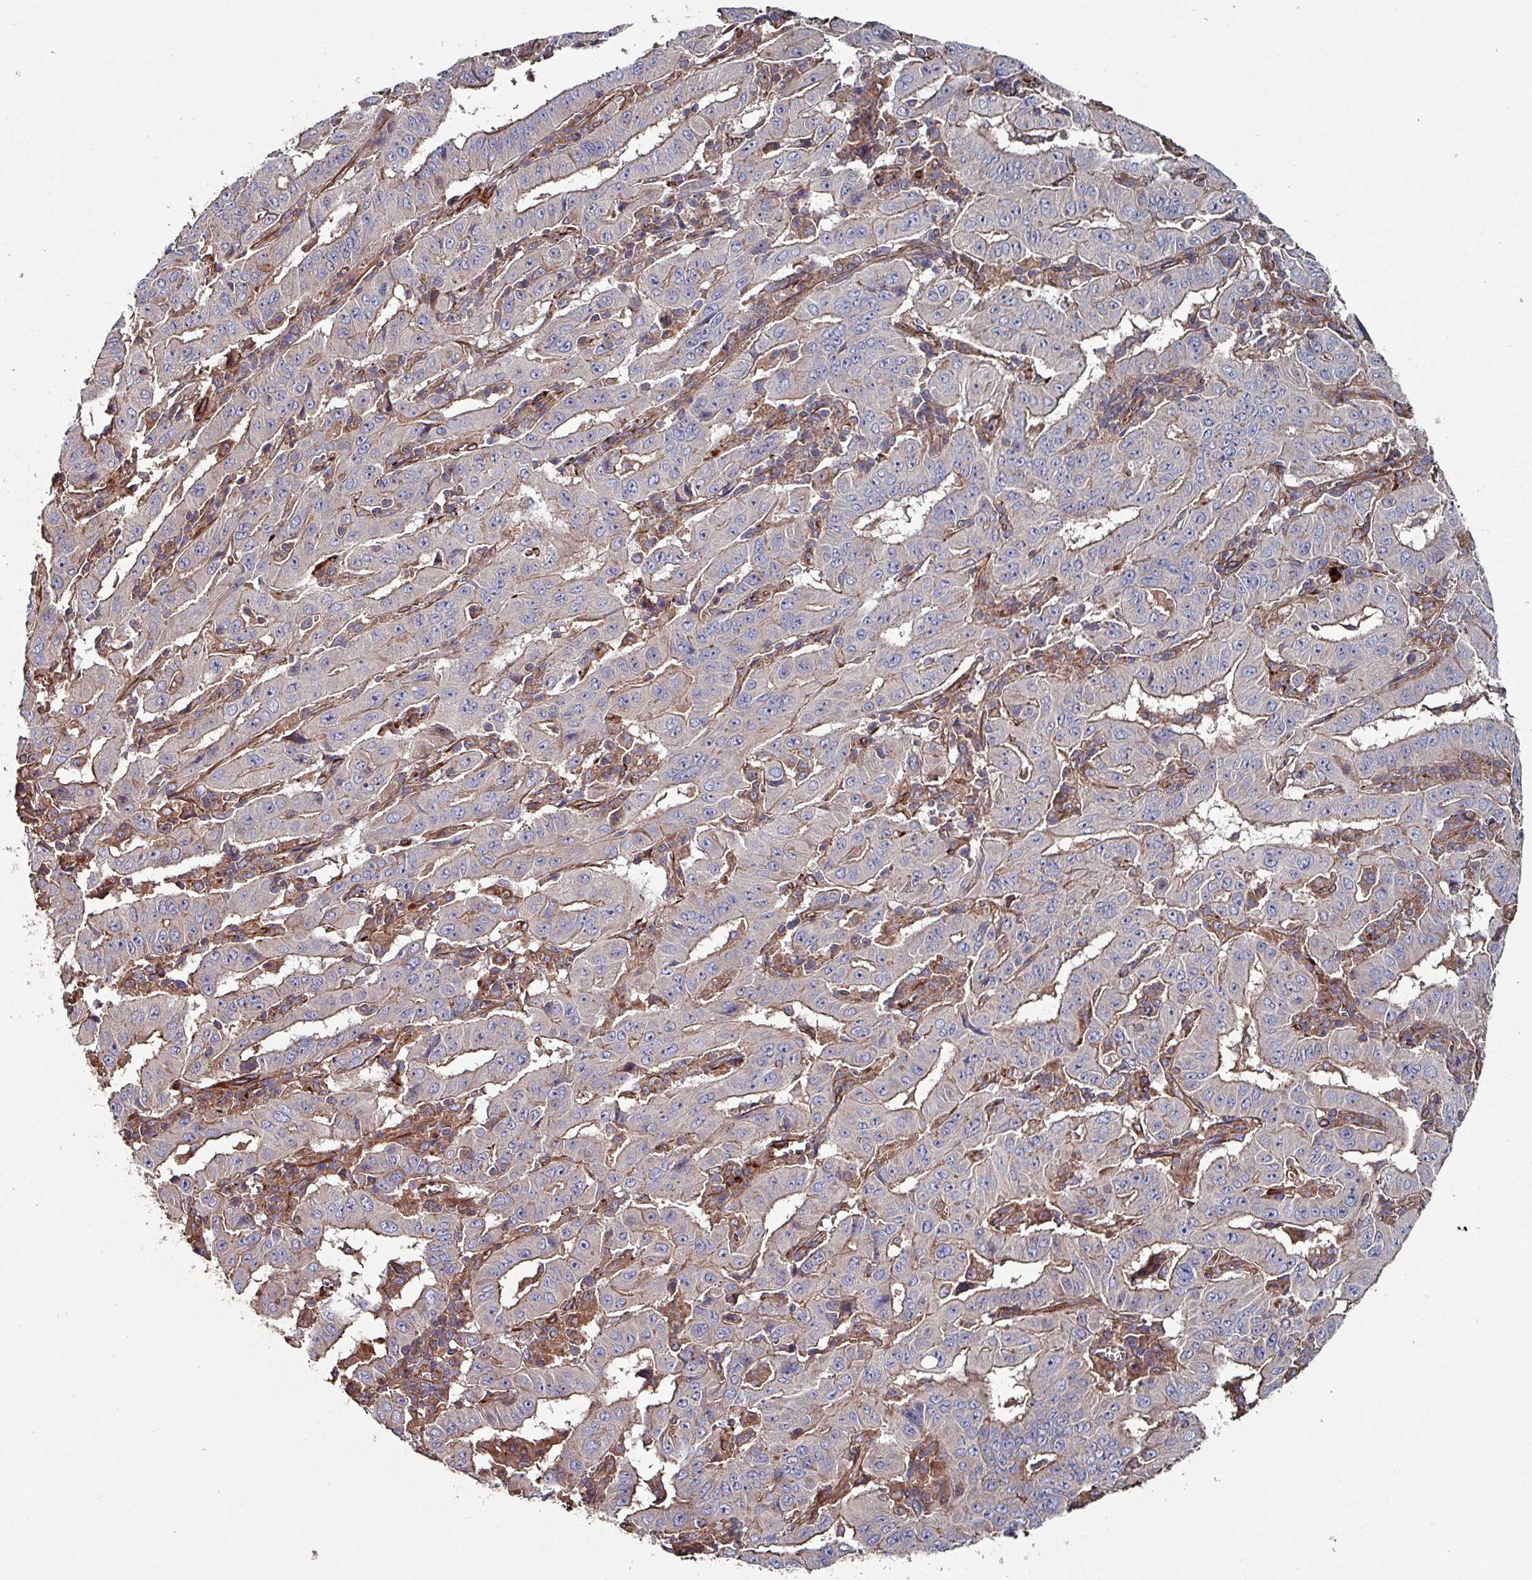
{"staining": {"intensity": "weak", "quantity": "25%-75%", "location": "cytoplasmic/membranous"}, "tissue": "pancreatic cancer", "cell_type": "Tumor cells", "image_type": "cancer", "snomed": [{"axis": "morphology", "description": "Adenocarcinoma, NOS"}, {"axis": "topography", "description": "Pancreas"}], "caption": "A brown stain highlights weak cytoplasmic/membranous positivity of a protein in pancreatic cancer tumor cells.", "gene": "ANO10", "patient": {"sex": "male", "age": 63}}